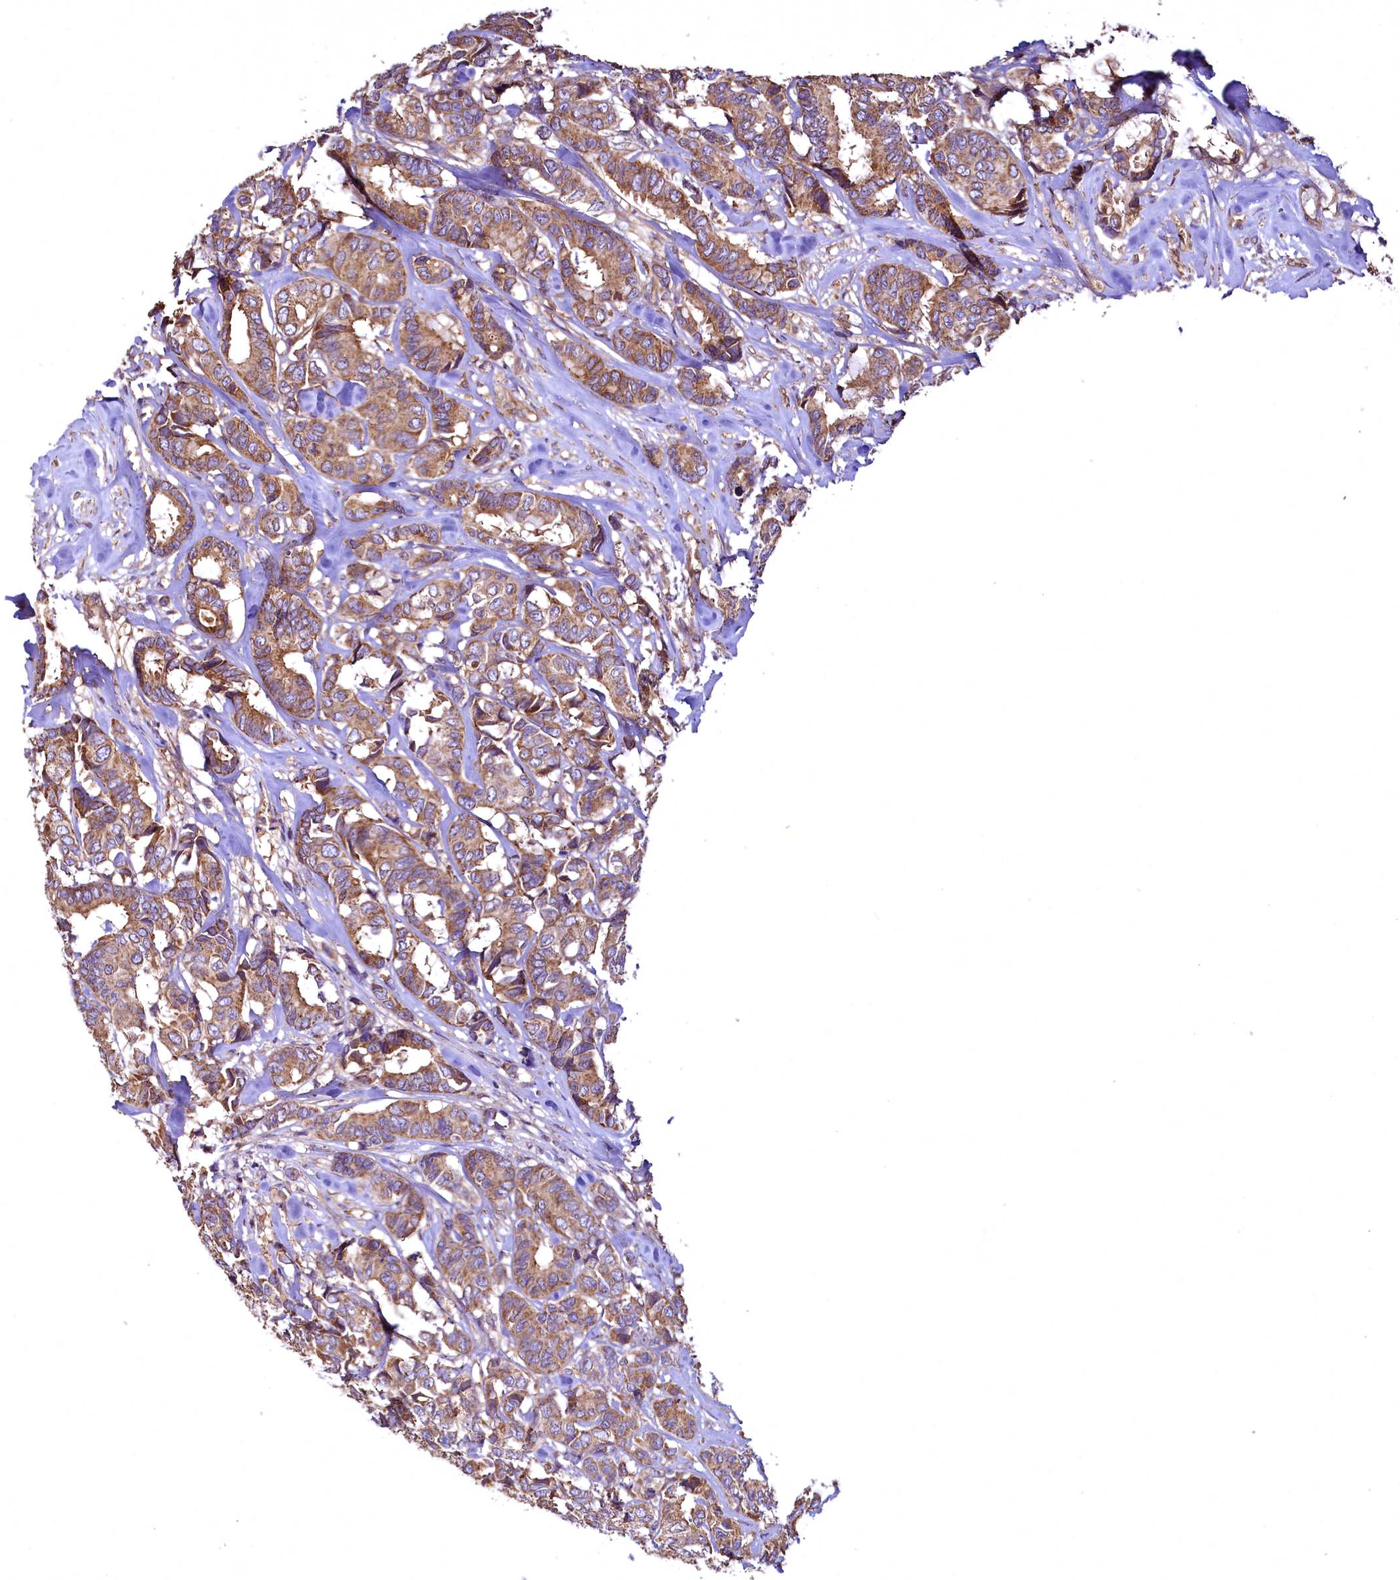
{"staining": {"intensity": "moderate", "quantity": ">75%", "location": "cytoplasmic/membranous"}, "tissue": "breast cancer", "cell_type": "Tumor cells", "image_type": "cancer", "snomed": [{"axis": "morphology", "description": "Duct carcinoma"}, {"axis": "topography", "description": "Breast"}], "caption": "Immunohistochemistry of breast cancer reveals medium levels of moderate cytoplasmic/membranous expression in approximately >75% of tumor cells.", "gene": "TBCEL", "patient": {"sex": "female", "age": 87}}